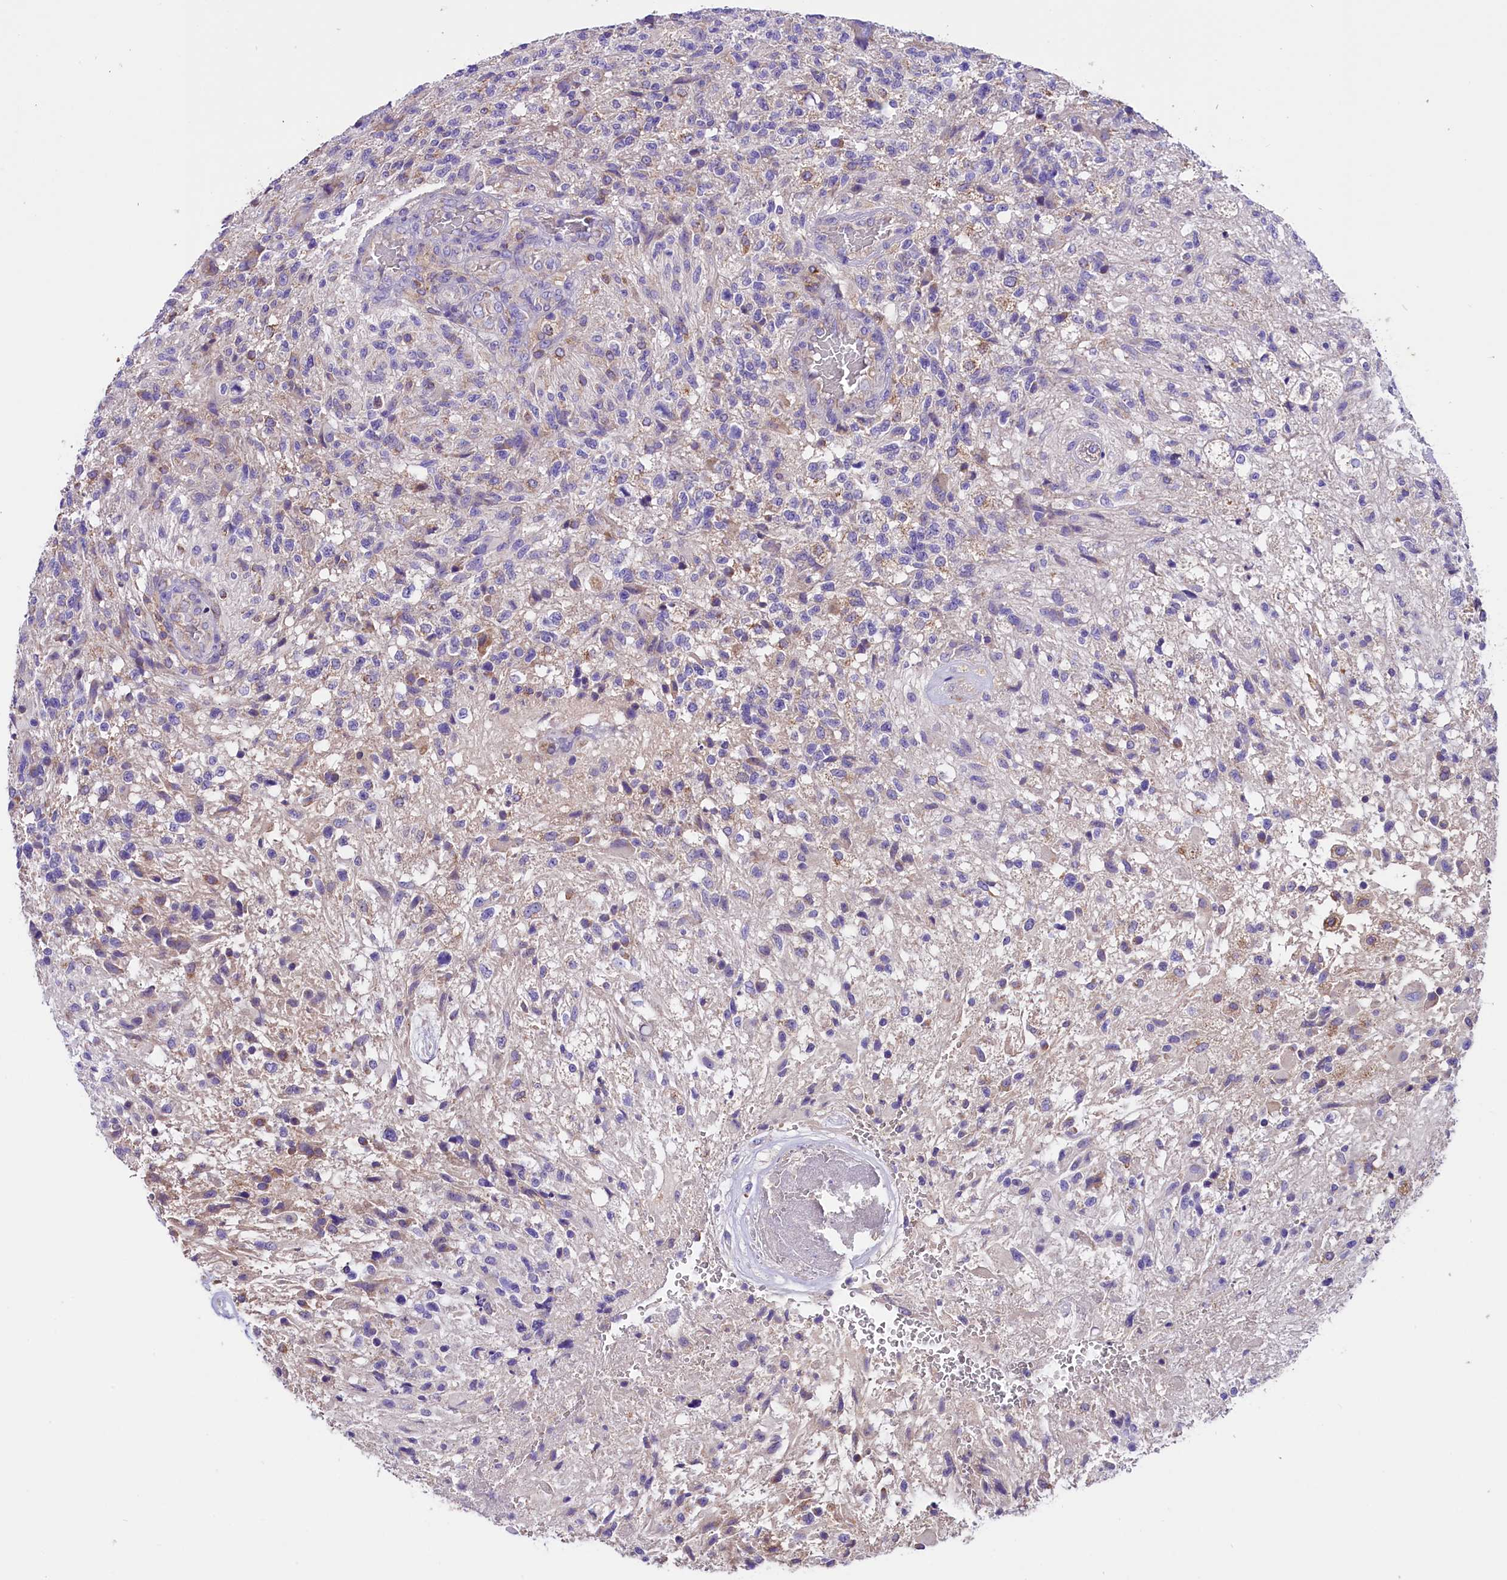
{"staining": {"intensity": "negative", "quantity": "none", "location": "none"}, "tissue": "glioma", "cell_type": "Tumor cells", "image_type": "cancer", "snomed": [{"axis": "morphology", "description": "Glioma, malignant, High grade"}, {"axis": "topography", "description": "Brain"}], "caption": "Immunohistochemistry (IHC) of malignant high-grade glioma reveals no expression in tumor cells.", "gene": "SIX5", "patient": {"sex": "male", "age": 56}}